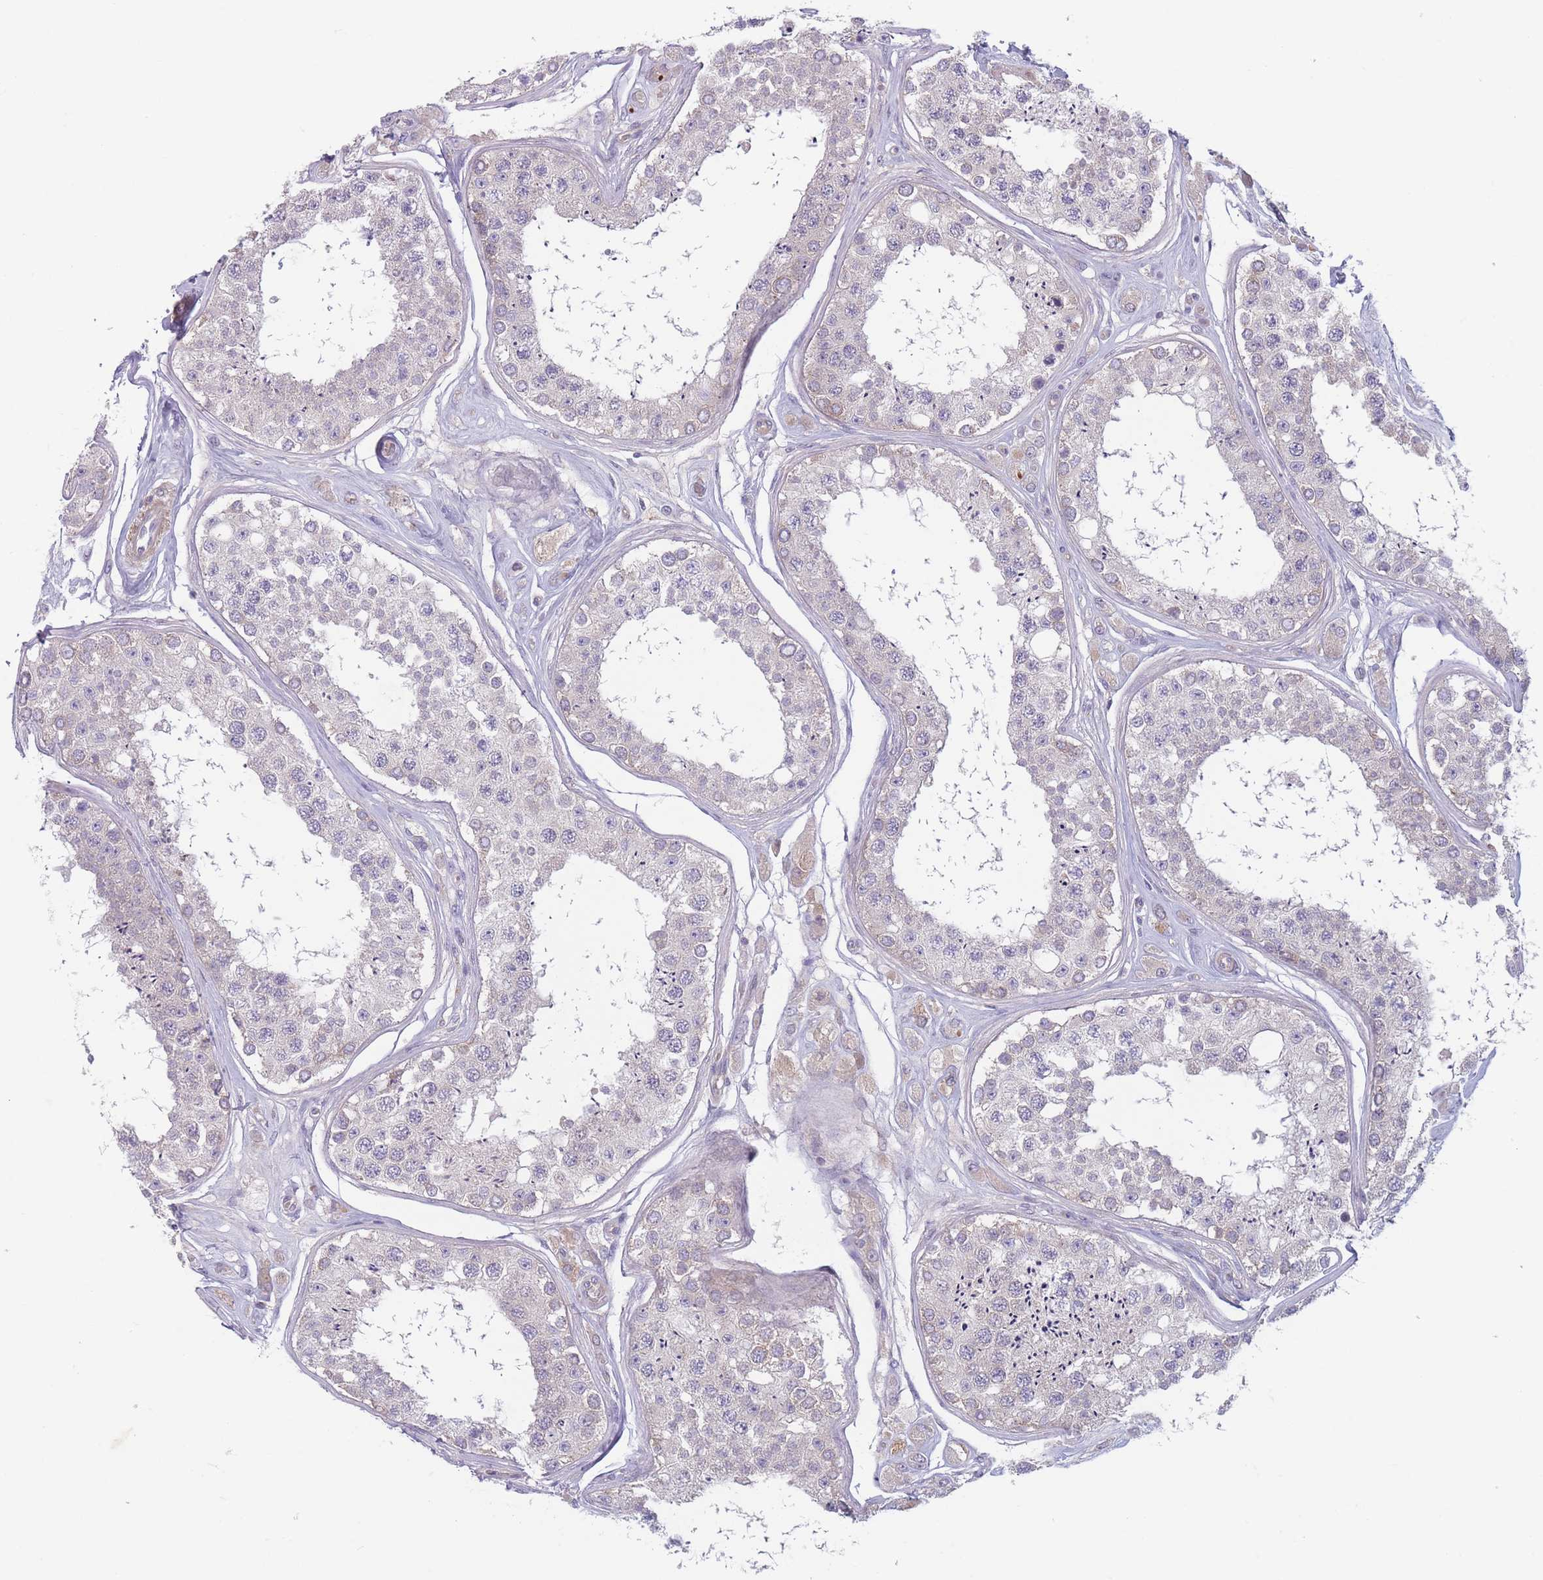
{"staining": {"intensity": "weak", "quantity": "<25%", "location": "cytoplasmic/membranous"}, "tissue": "testis", "cell_type": "Cells in seminiferous ducts", "image_type": "normal", "snomed": [{"axis": "morphology", "description": "Normal tissue, NOS"}, {"axis": "topography", "description": "Testis"}], "caption": "IHC of normal human testis displays no positivity in cells in seminiferous ducts.", "gene": "PNPLA5", "patient": {"sex": "male", "age": 25}}